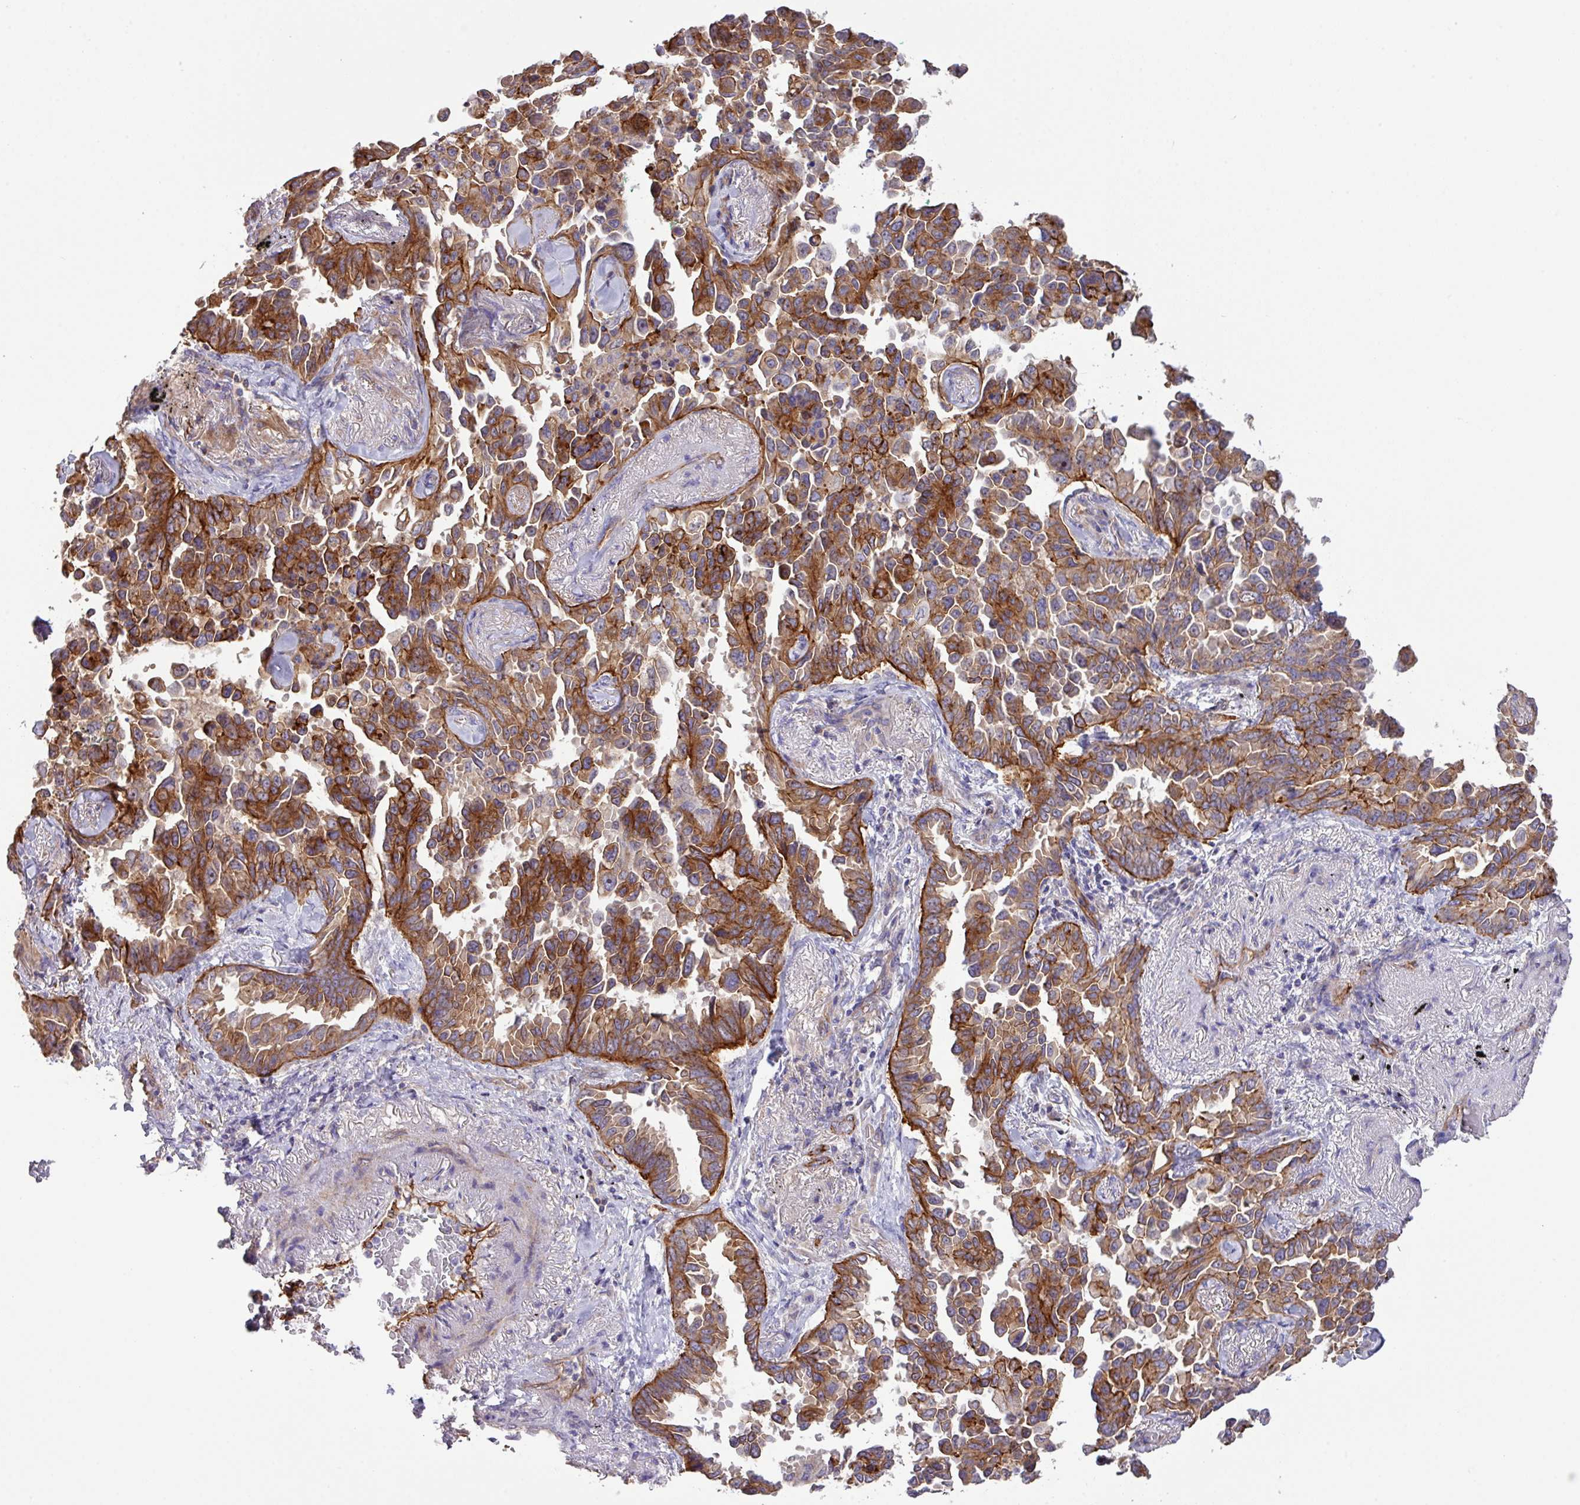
{"staining": {"intensity": "strong", "quantity": "25%-75%", "location": "cytoplasmic/membranous"}, "tissue": "lung cancer", "cell_type": "Tumor cells", "image_type": "cancer", "snomed": [{"axis": "morphology", "description": "Adenocarcinoma, NOS"}, {"axis": "topography", "description": "Lung"}], "caption": "Immunohistochemical staining of lung cancer exhibits strong cytoplasmic/membranous protein staining in about 25%-75% of tumor cells. (DAB = brown stain, brightfield microscopy at high magnification).", "gene": "LRRC53", "patient": {"sex": "female", "age": 67}}